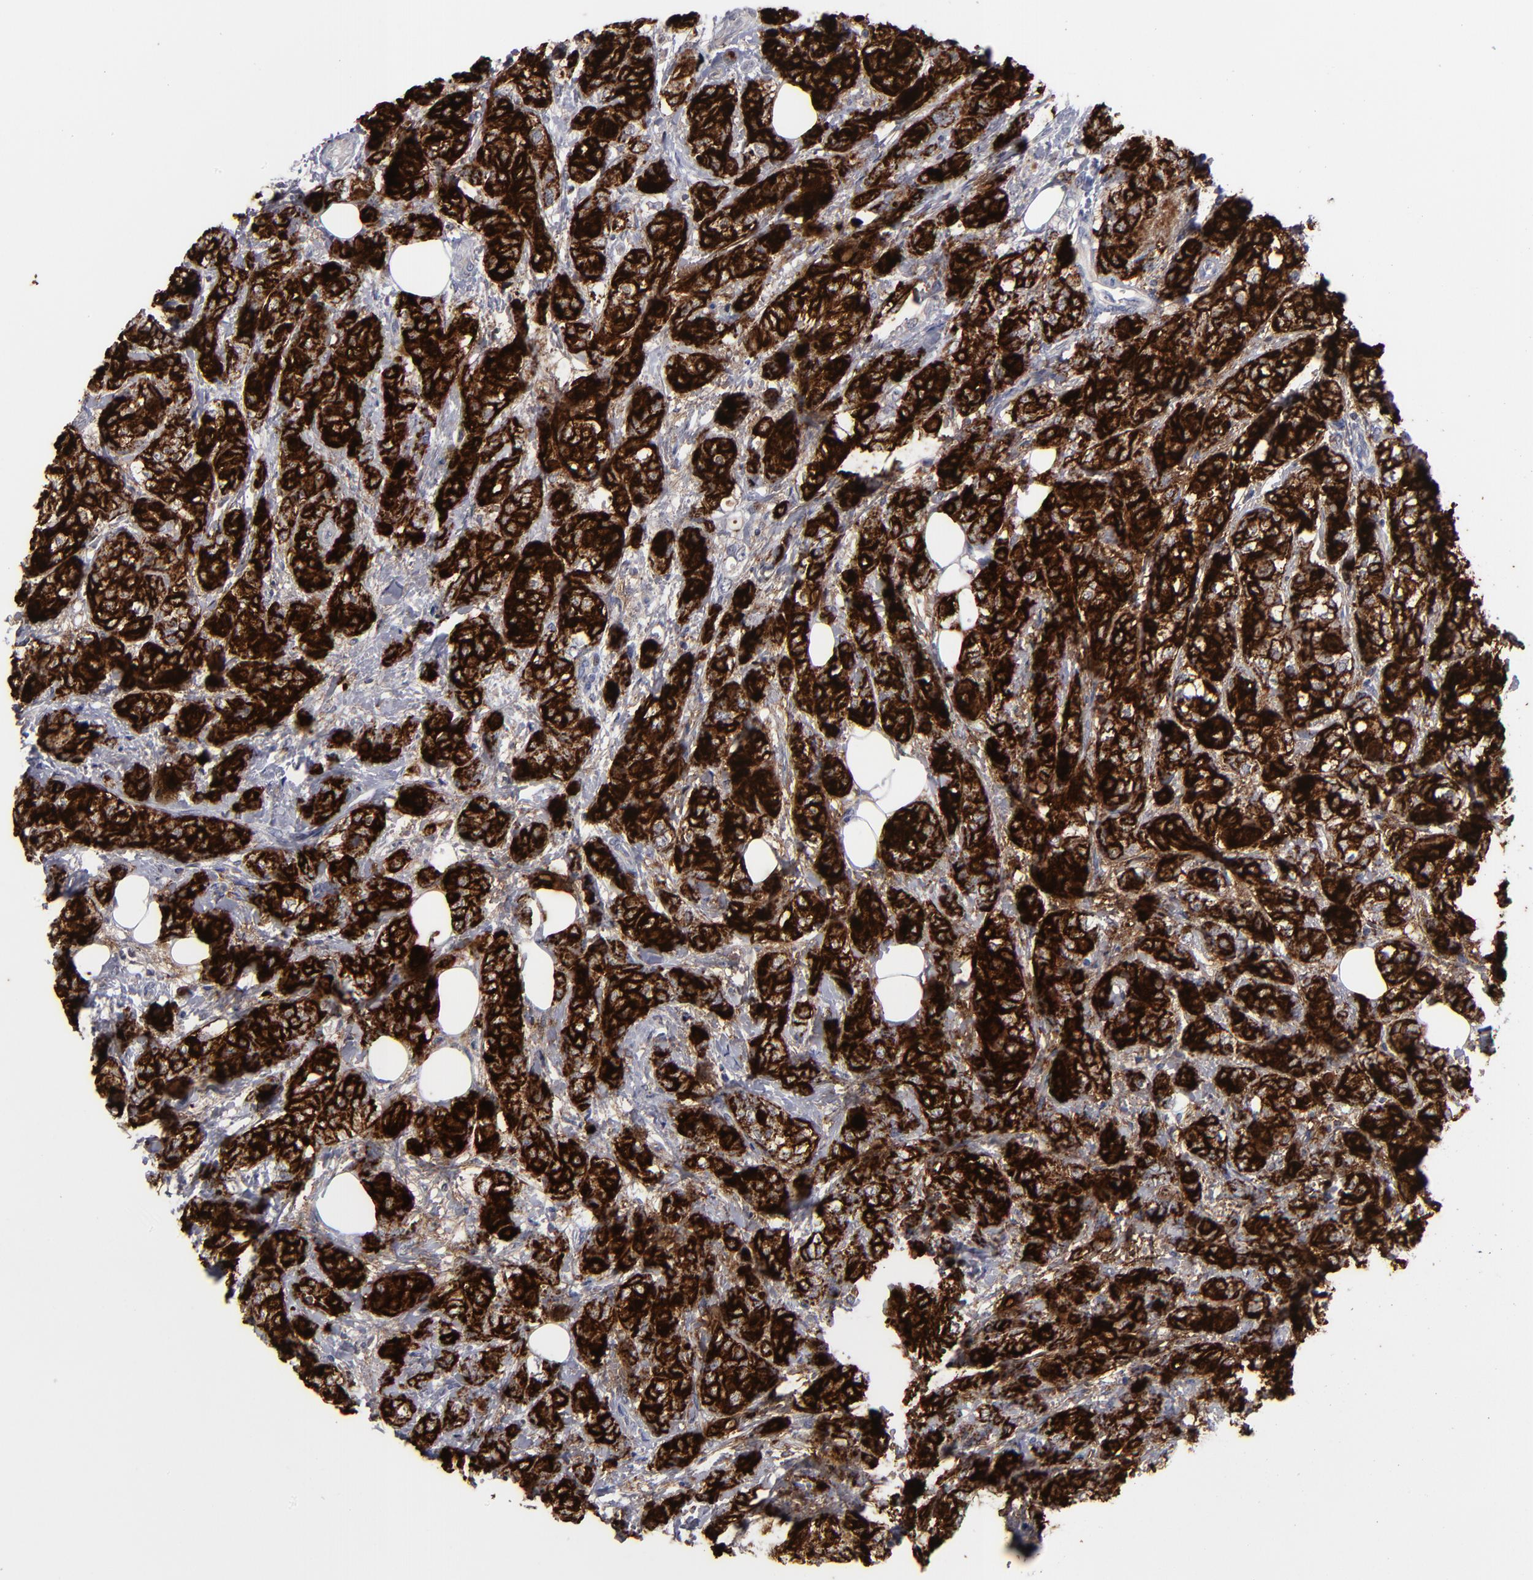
{"staining": {"intensity": "strong", "quantity": ">75%", "location": "cytoplasmic/membranous"}, "tissue": "breast cancer", "cell_type": "Tumor cells", "image_type": "cancer", "snomed": [{"axis": "morphology", "description": "Lobular carcinoma"}, {"axis": "topography", "description": "Breast"}], "caption": "Human breast cancer (lobular carcinoma) stained with a protein marker reveals strong staining in tumor cells.", "gene": "GPM6B", "patient": {"sex": "female", "age": 60}}